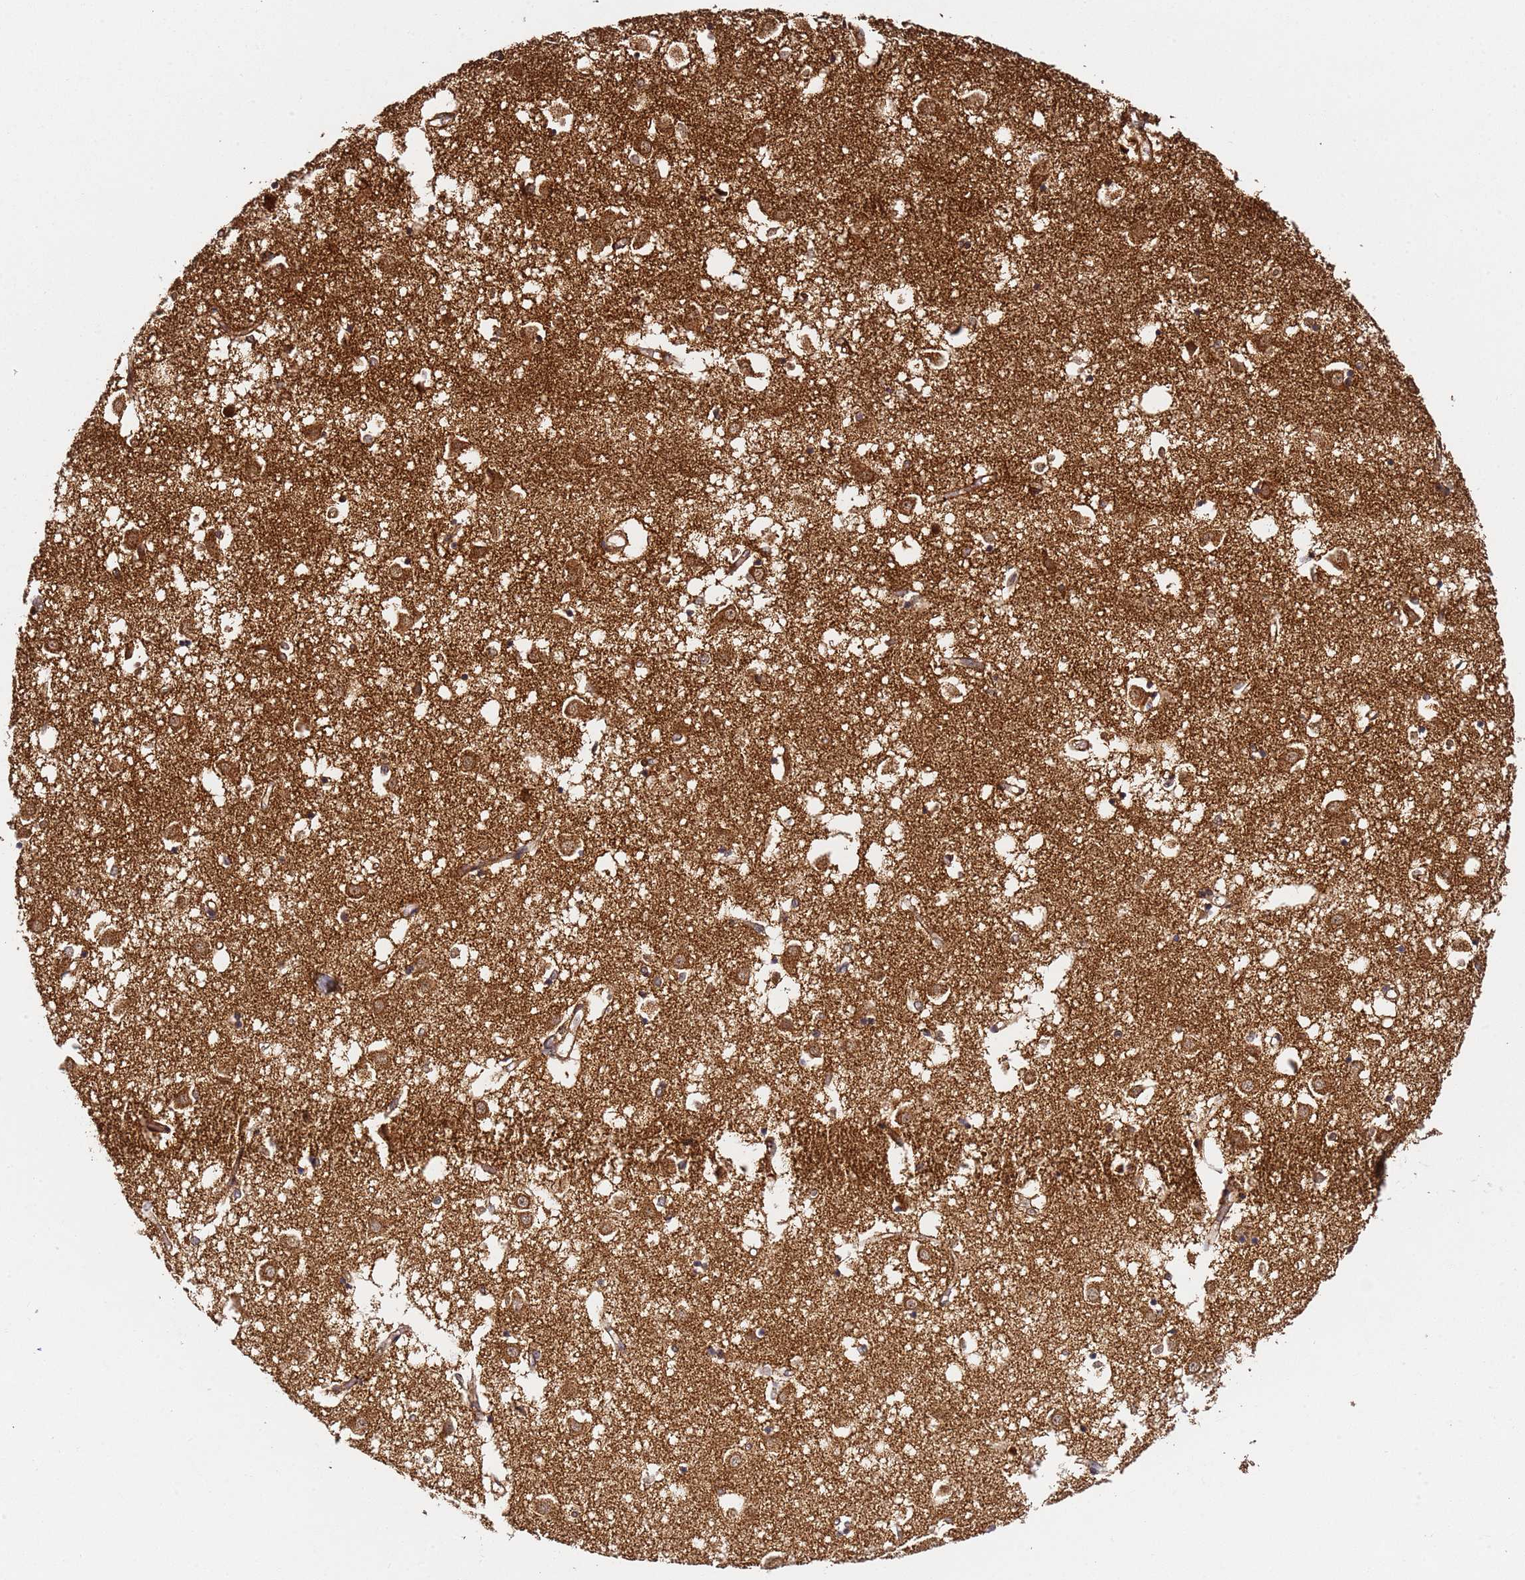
{"staining": {"intensity": "moderate", "quantity": ">75%", "location": "cytoplasmic/membranous,nuclear"}, "tissue": "caudate", "cell_type": "Glial cells", "image_type": "normal", "snomed": [{"axis": "morphology", "description": "Normal tissue, NOS"}, {"axis": "topography", "description": "Lateral ventricle wall"}], "caption": "Protein staining by immunohistochemistry (IHC) exhibits moderate cytoplasmic/membranous,nuclear staining in approximately >75% of glial cells in normal caudate.", "gene": "SMOX", "patient": {"sex": "male", "age": 70}}